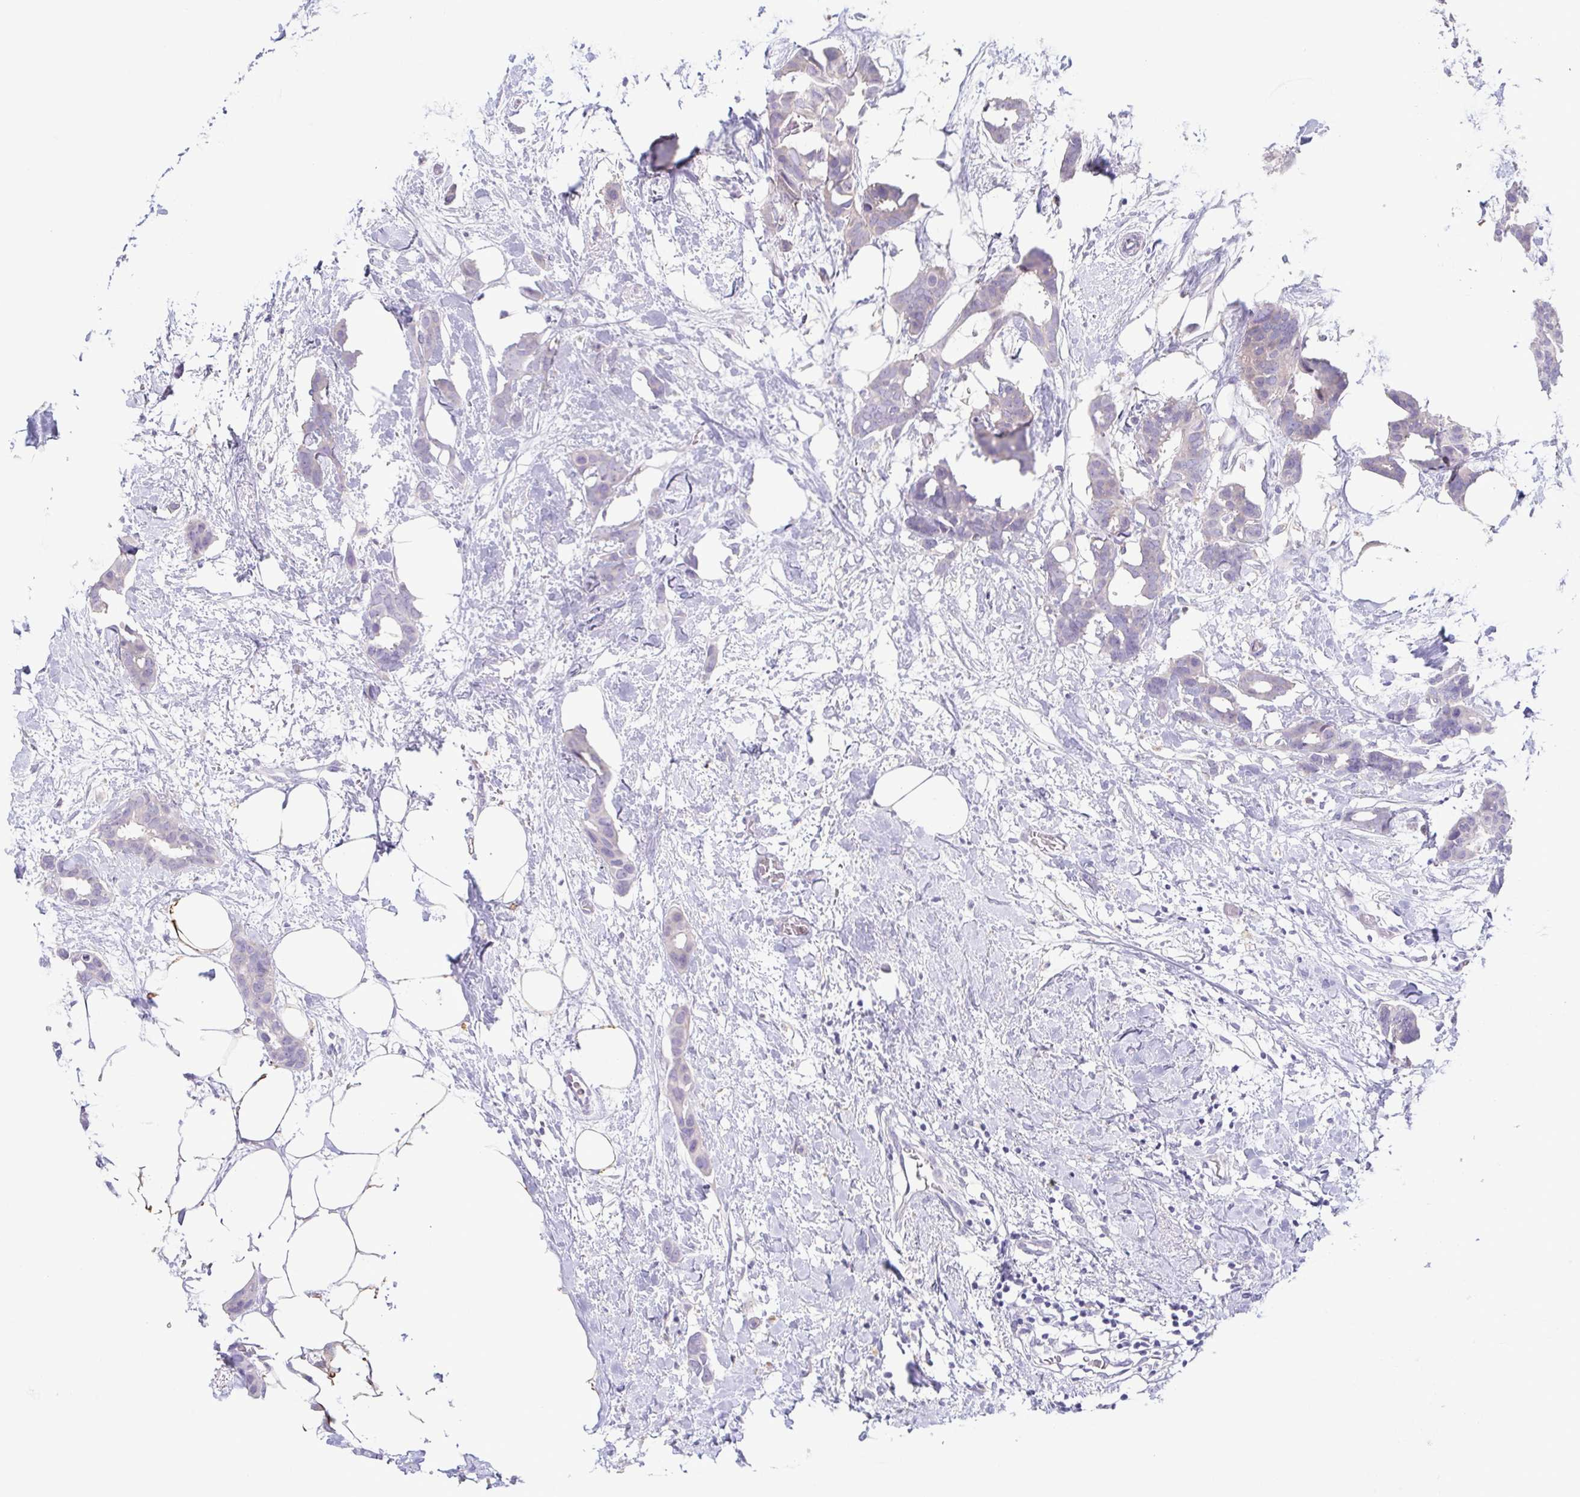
{"staining": {"intensity": "negative", "quantity": "none", "location": "none"}, "tissue": "breast cancer", "cell_type": "Tumor cells", "image_type": "cancer", "snomed": [{"axis": "morphology", "description": "Duct carcinoma"}, {"axis": "topography", "description": "Breast"}], "caption": "This image is of breast cancer stained with immunohistochemistry (IHC) to label a protein in brown with the nuclei are counter-stained blue. There is no expression in tumor cells.", "gene": "ATP6V1G2", "patient": {"sex": "female", "age": 62}}